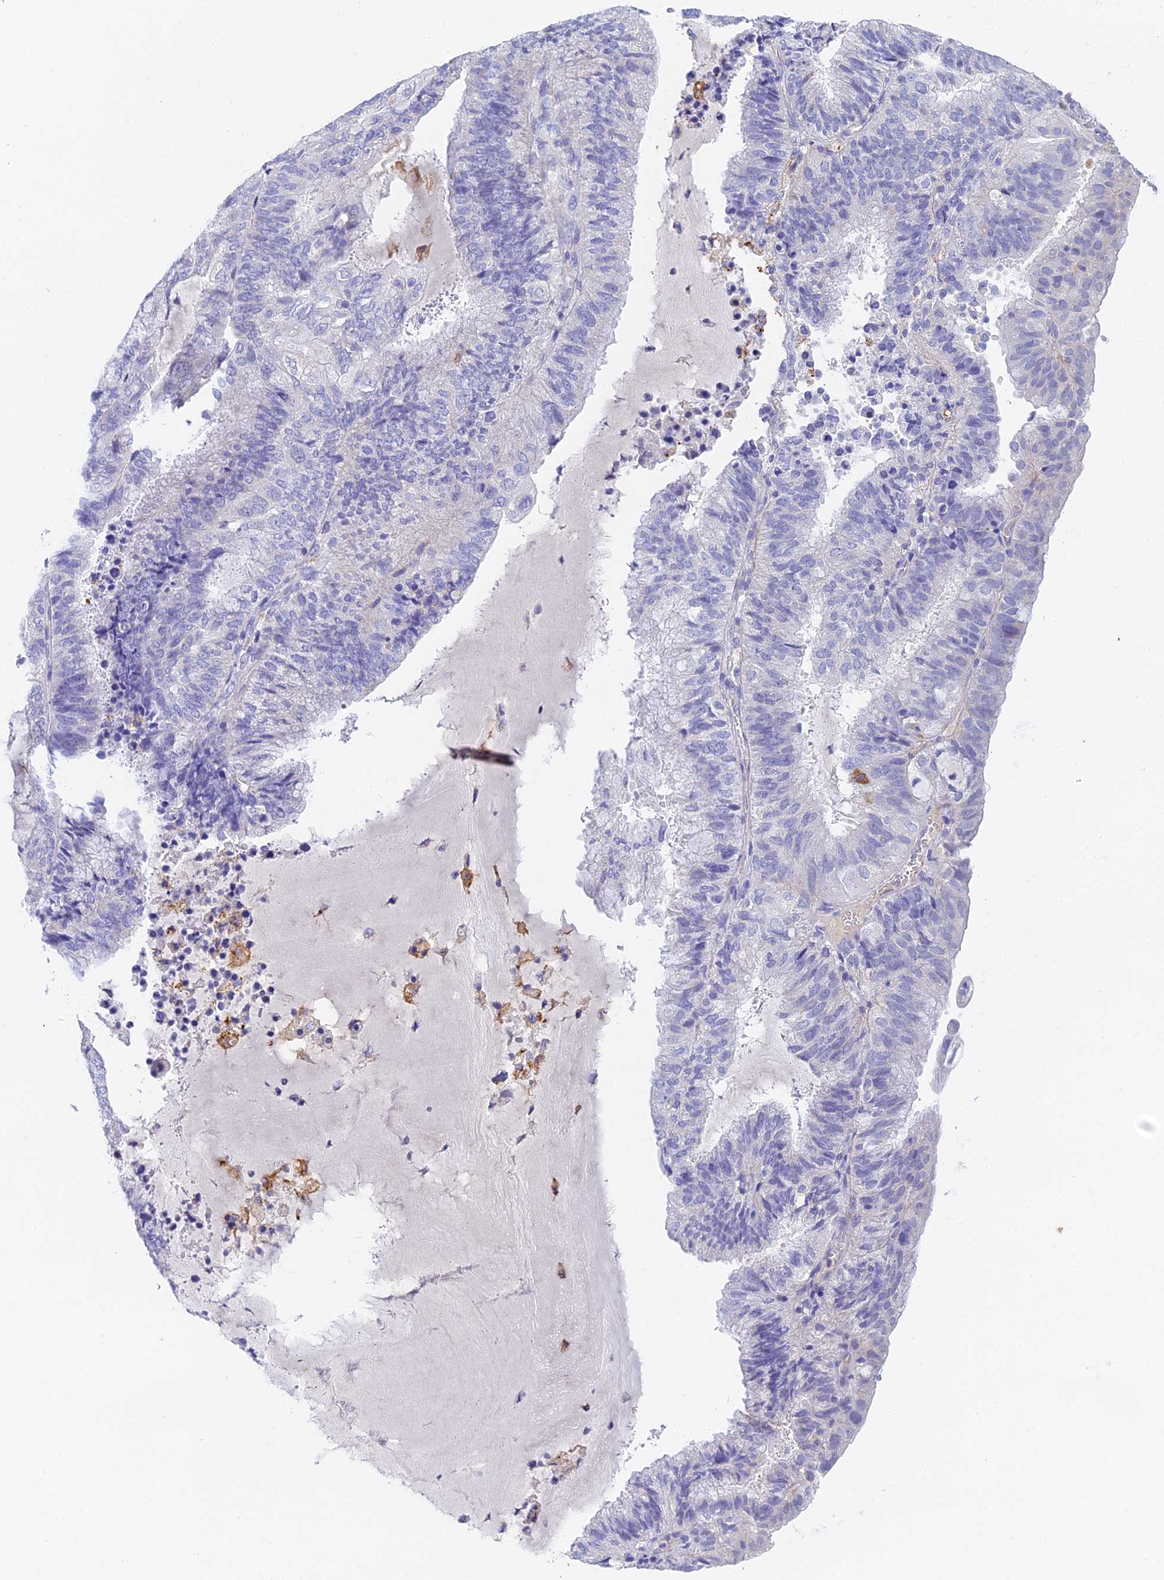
{"staining": {"intensity": "negative", "quantity": "none", "location": "none"}, "tissue": "endometrial cancer", "cell_type": "Tumor cells", "image_type": "cancer", "snomed": [{"axis": "morphology", "description": "Adenocarcinoma, NOS"}, {"axis": "topography", "description": "Endometrium"}], "caption": "The photomicrograph shows no significant staining in tumor cells of adenocarcinoma (endometrial).", "gene": "ADAMTS13", "patient": {"sex": "female", "age": 81}}